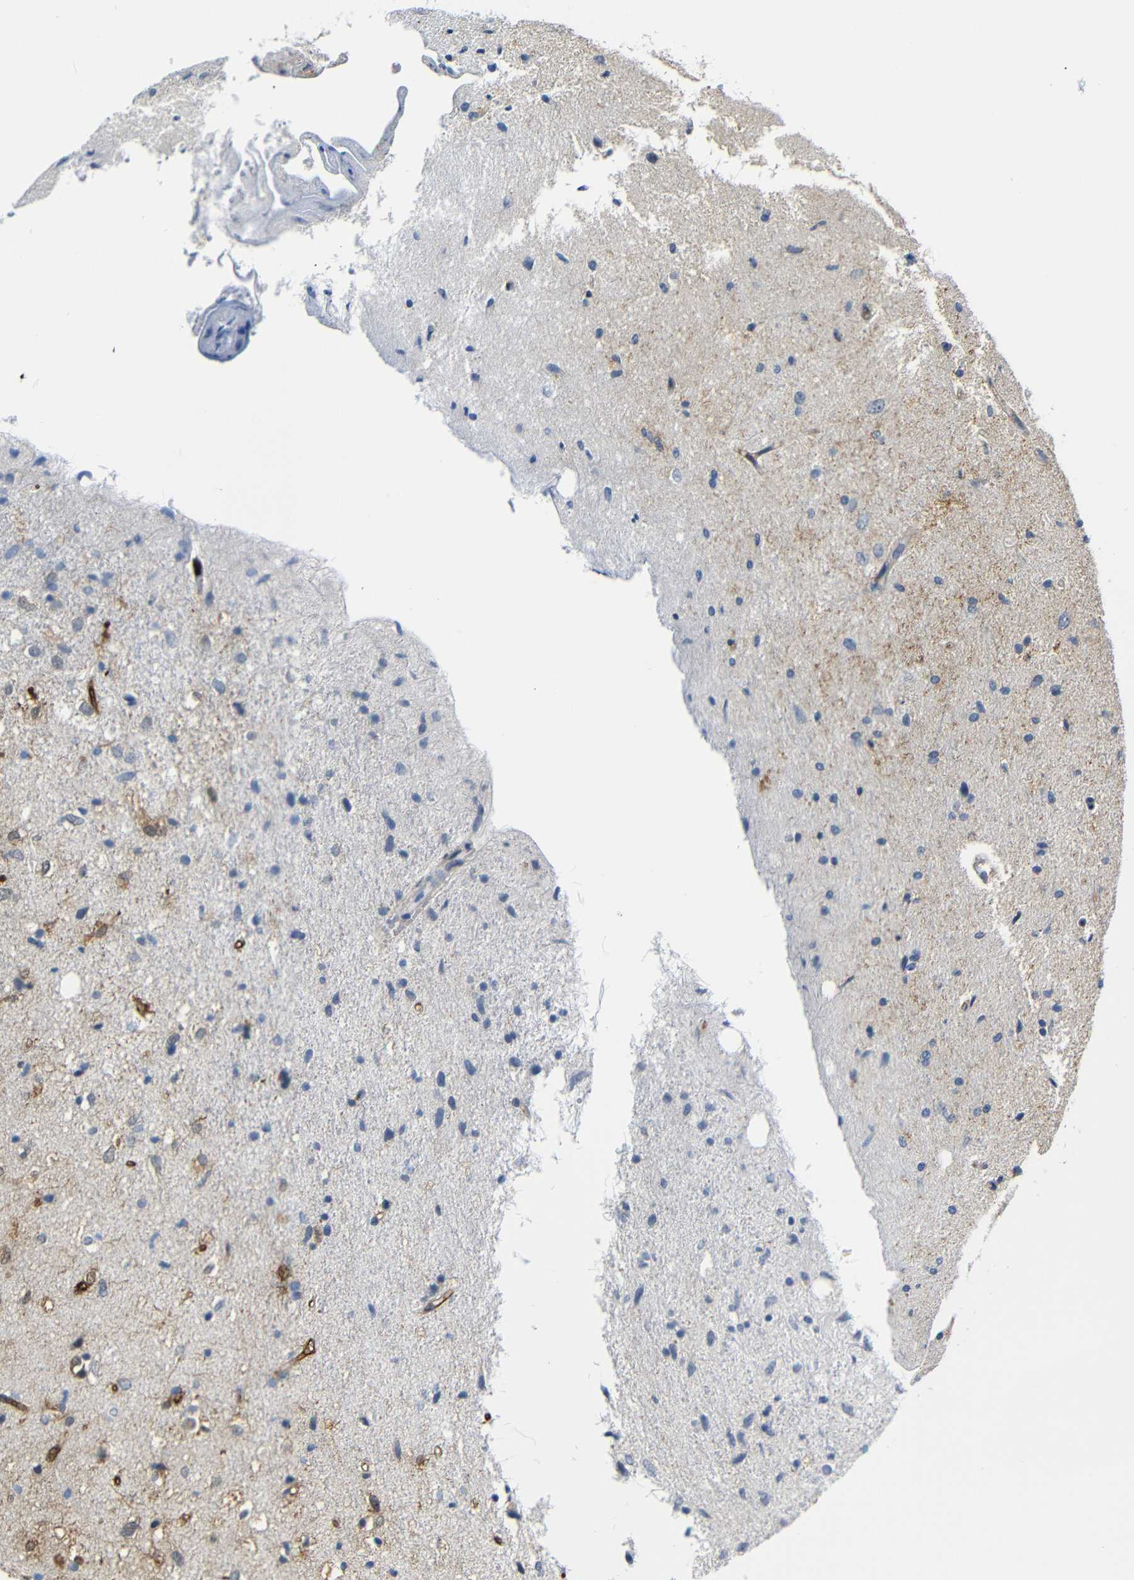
{"staining": {"intensity": "strong", "quantity": "<25%", "location": "cytoplasmic/membranous,nuclear"}, "tissue": "glioma", "cell_type": "Tumor cells", "image_type": "cancer", "snomed": [{"axis": "morphology", "description": "Glioma, malignant, Low grade"}, {"axis": "topography", "description": "Brain"}], "caption": "IHC of glioma displays medium levels of strong cytoplasmic/membranous and nuclear staining in approximately <25% of tumor cells. (DAB (3,3'-diaminobenzidine) IHC, brown staining for protein, blue staining for nuclei).", "gene": "MT1A", "patient": {"sex": "male", "age": 77}}